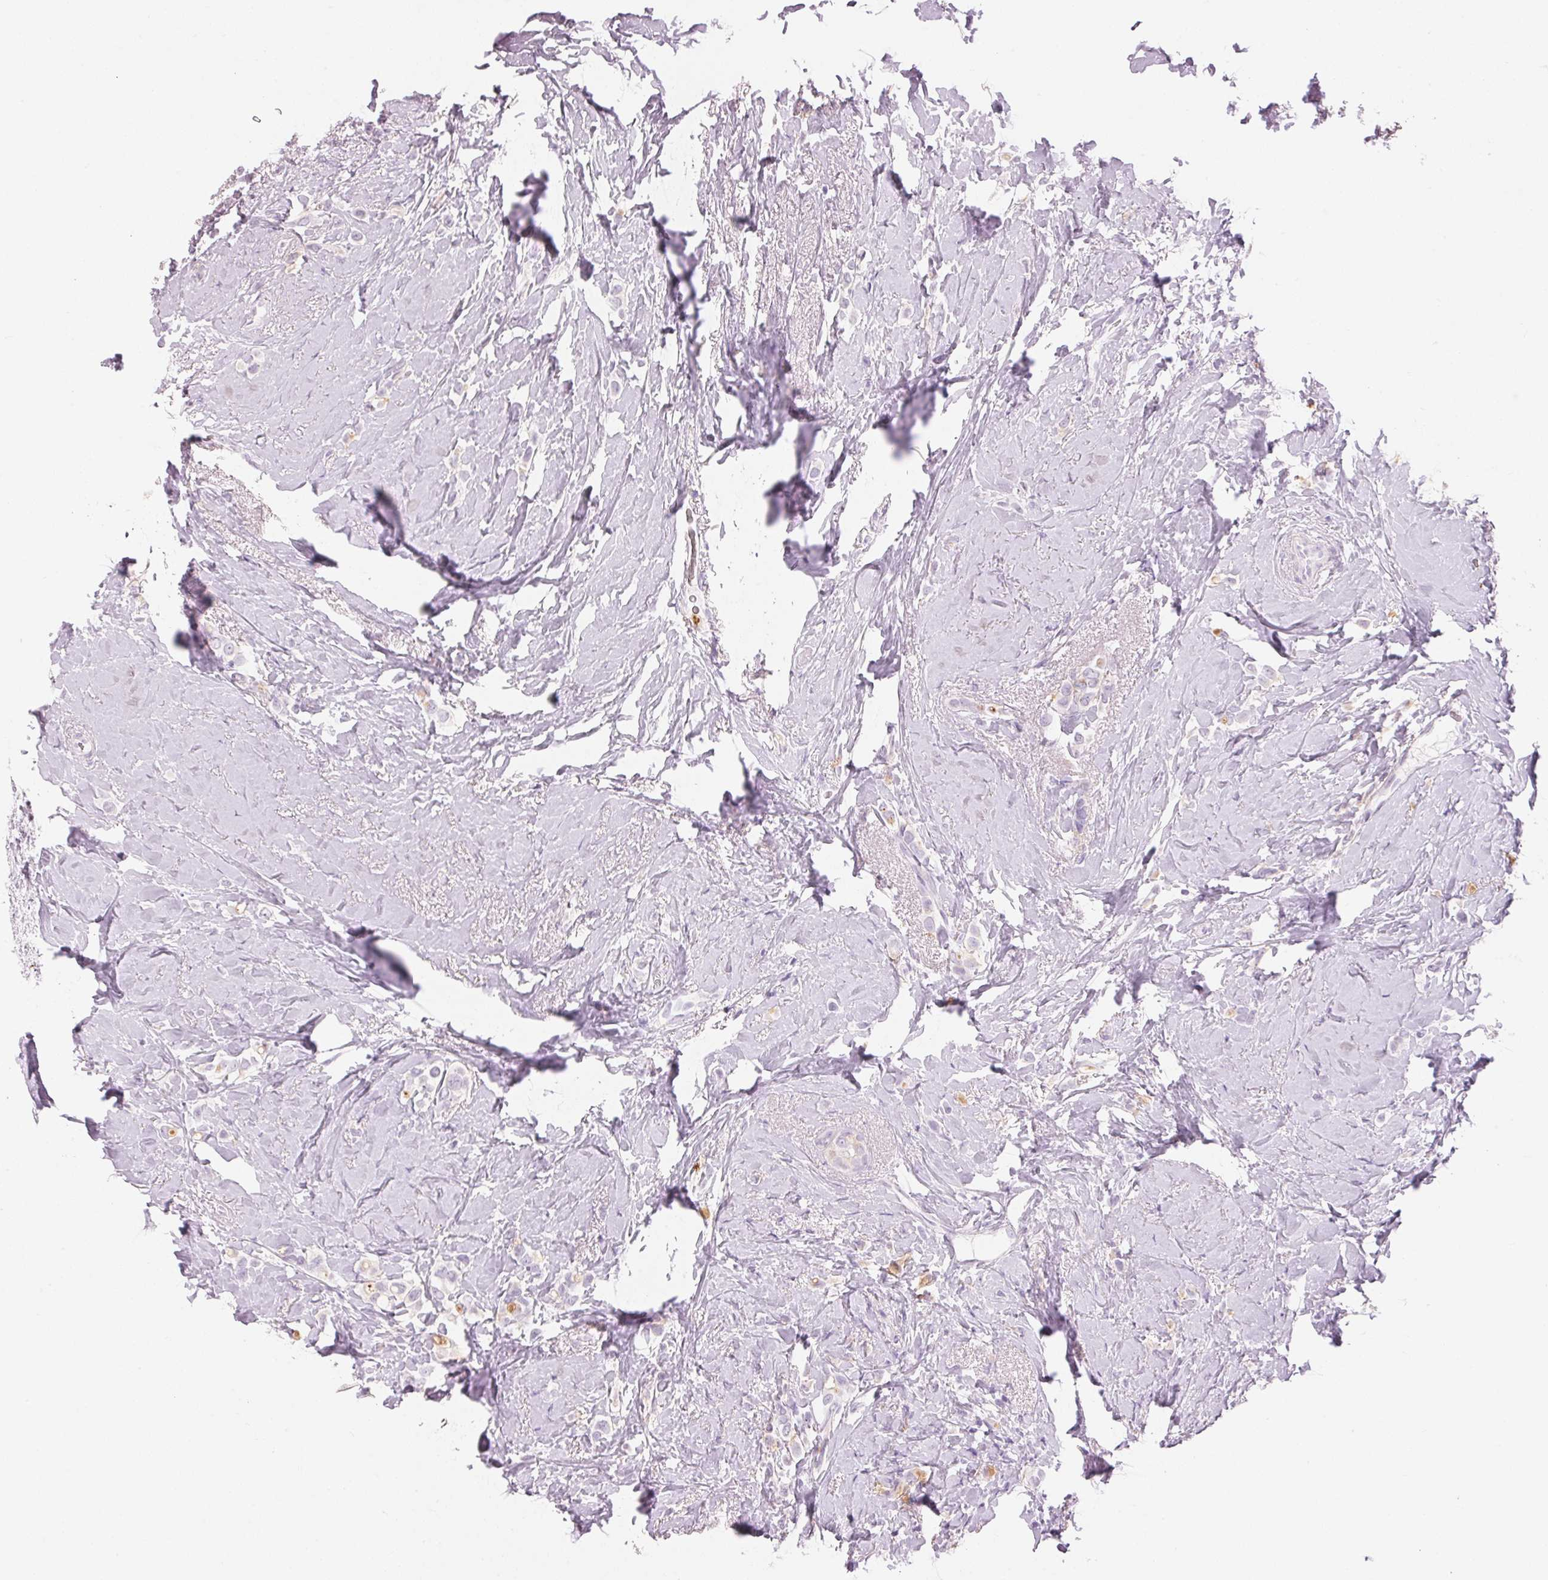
{"staining": {"intensity": "negative", "quantity": "none", "location": "none"}, "tissue": "breast cancer", "cell_type": "Tumor cells", "image_type": "cancer", "snomed": [{"axis": "morphology", "description": "Lobular carcinoma"}, {"axis": "topography", "description": "Breast"}], "caption": "Tumor cells are negative for protein expression in human breast cancer (lobular carcinoma). Brightfield microscopy of immunohistochemistry (IHC) stained with DAB (3,3'-diaminobenzidine) (brown) and hematoxylin (blue), captured at high magnification.", "gene": "KLK7", "patient": {"sex": "female", "age": 66}}